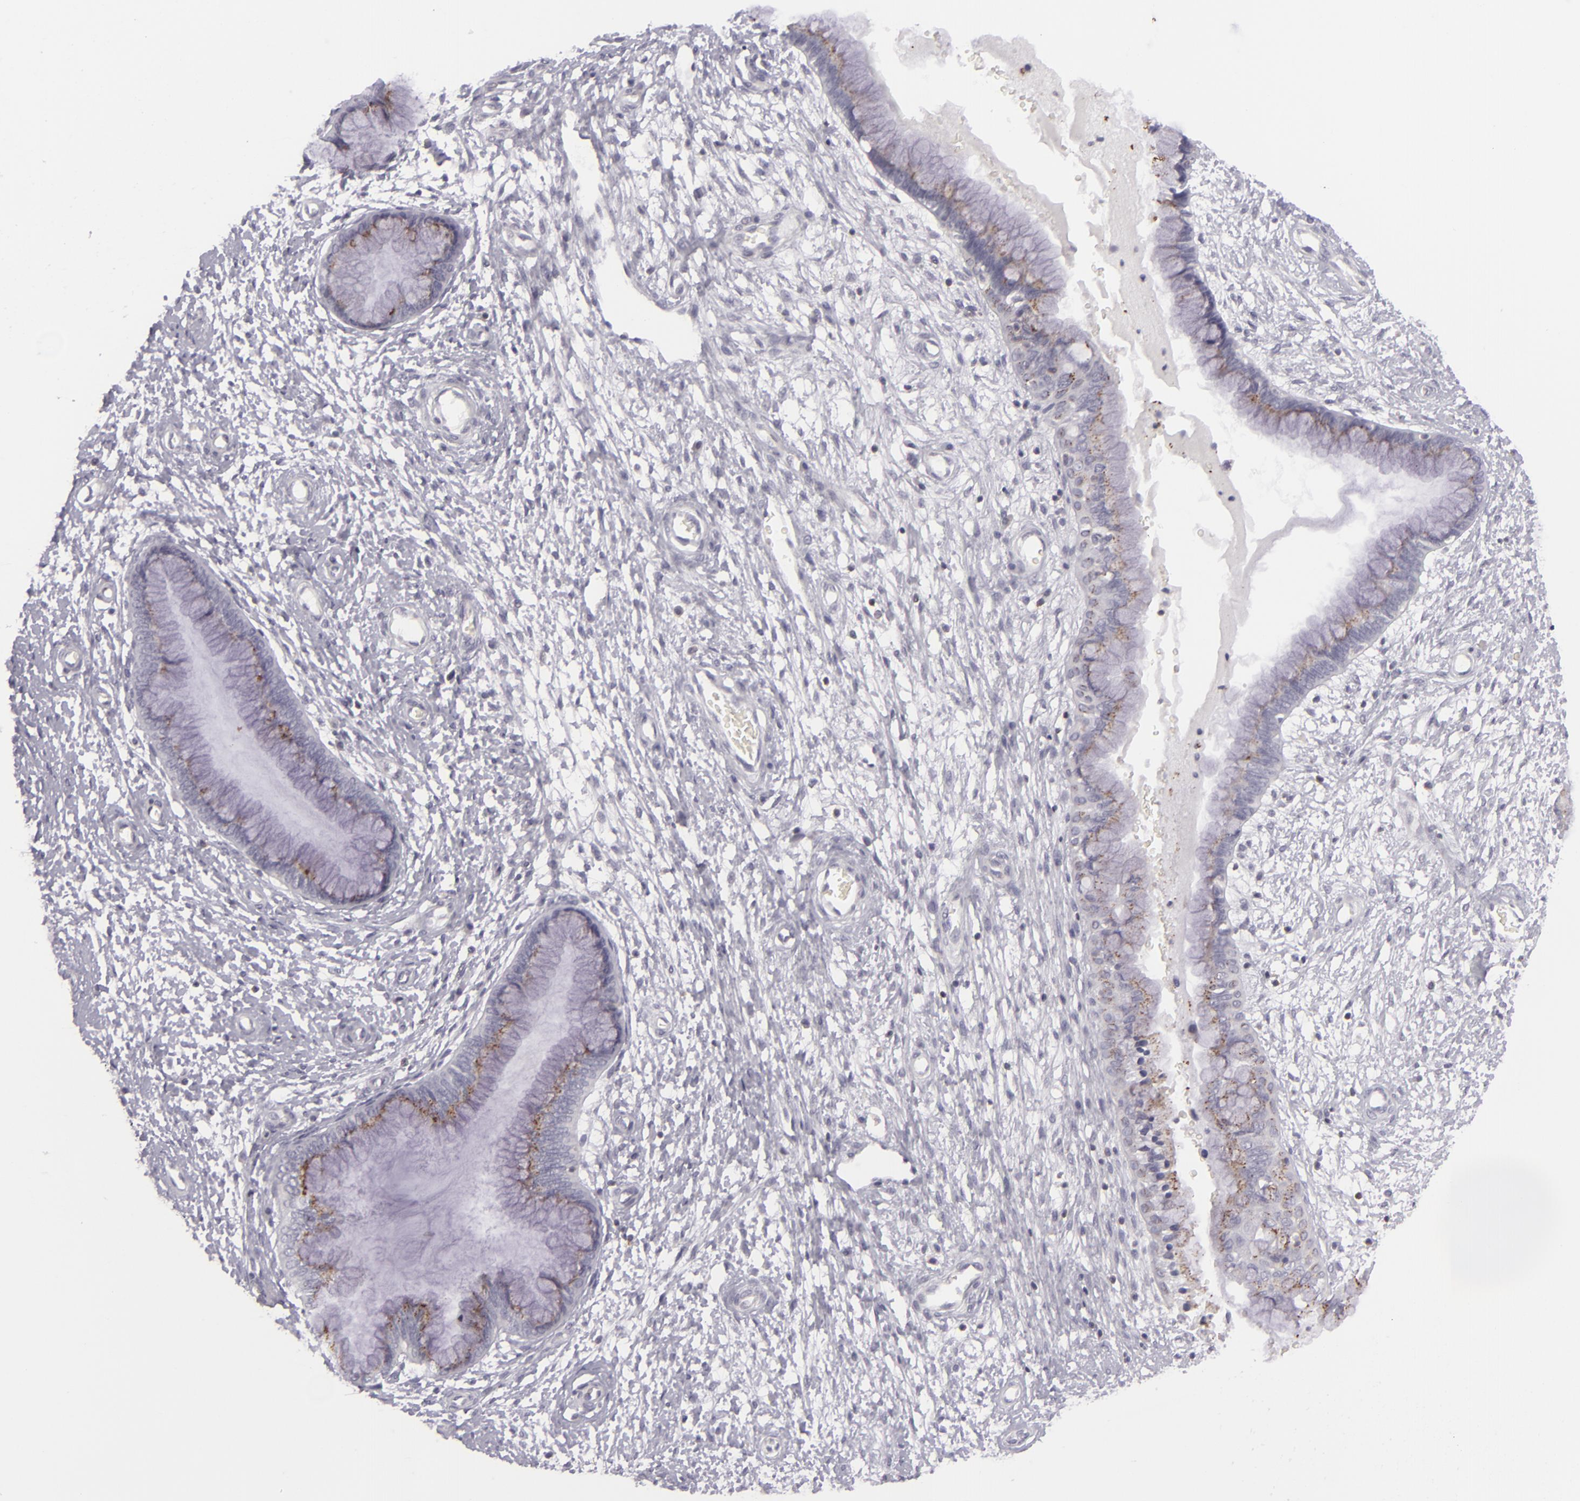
{"staining": {"intensity": "weak", "quantity": "25%-75%", "location": "cytoplasmic/membranous"}, "tissue": "cervix", "cell_type": "Glandular cells", "image_type": "normal", "snomed": [{"axis": "morphology", "description": "Normal tissue, NOS"}, {"axis": "topography", "description": "Cervix"}], "caption": "This is a histology image of immunohistochemistry (IHC) staining of benign cervix, which shows weak staining in the cytoplasmic/membranous of glandular cells.", "gene": "KCNAB2", "patient": {"sex": "female", "age": 55}}